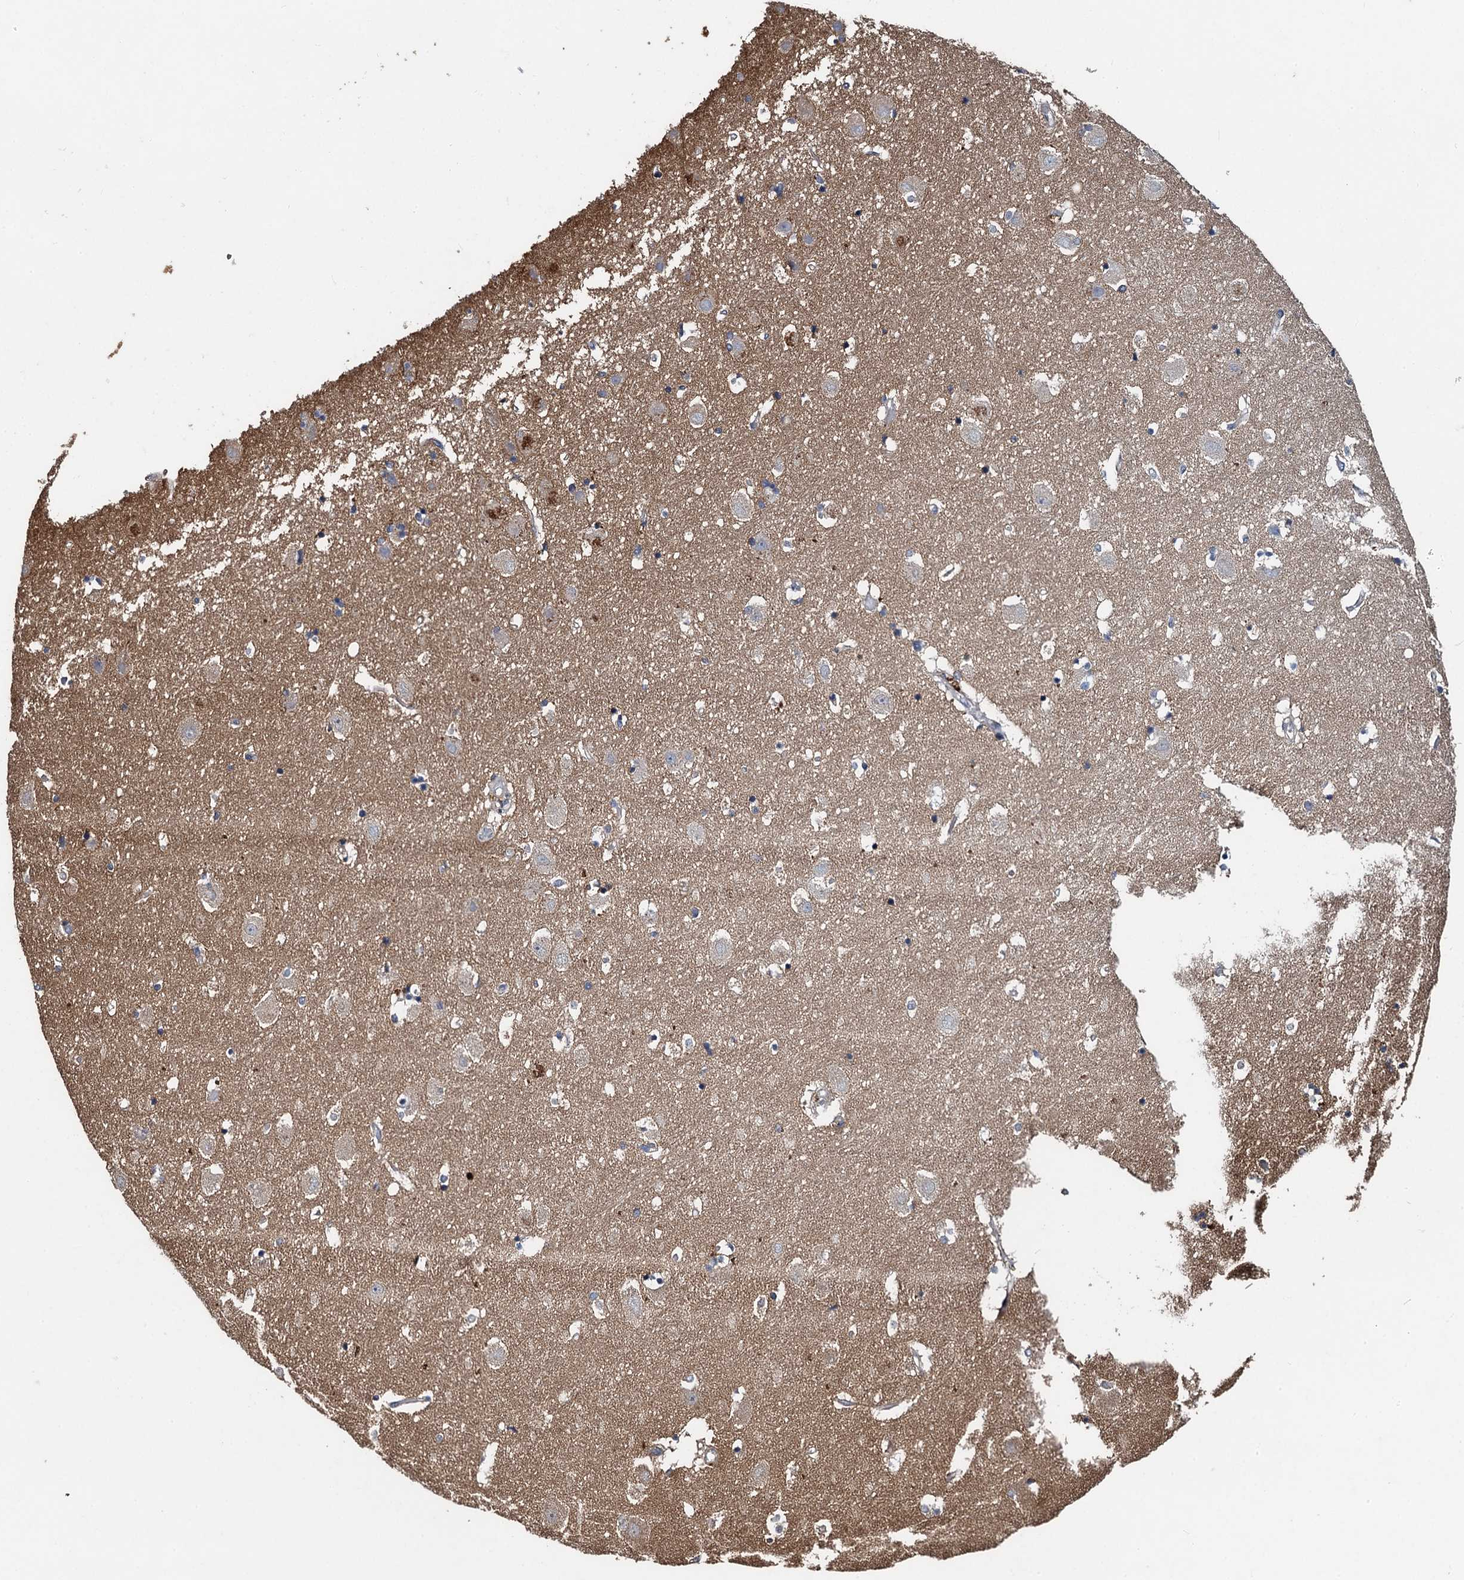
{"staining": {"intensity": "moderate", "quantity": "<25%", "location": "cytoplasmic/membranous"}, "tissue": "hippocampus", "cell_type": "Glial cells", "image_type": "normal", "snomed": [{"axis": "morphology", "description": "Normal tissue, NOS"}, {"axis": "topography", "description": "Hippocampus"}], "caption": "IHC of unremarkable human hippocampus displays low levels of moderate cytoplasmic/membranous expression in approximately <25% of glial cells.", "gene": "SNAP29", "patient": {"sex": "female", "age": 52}}